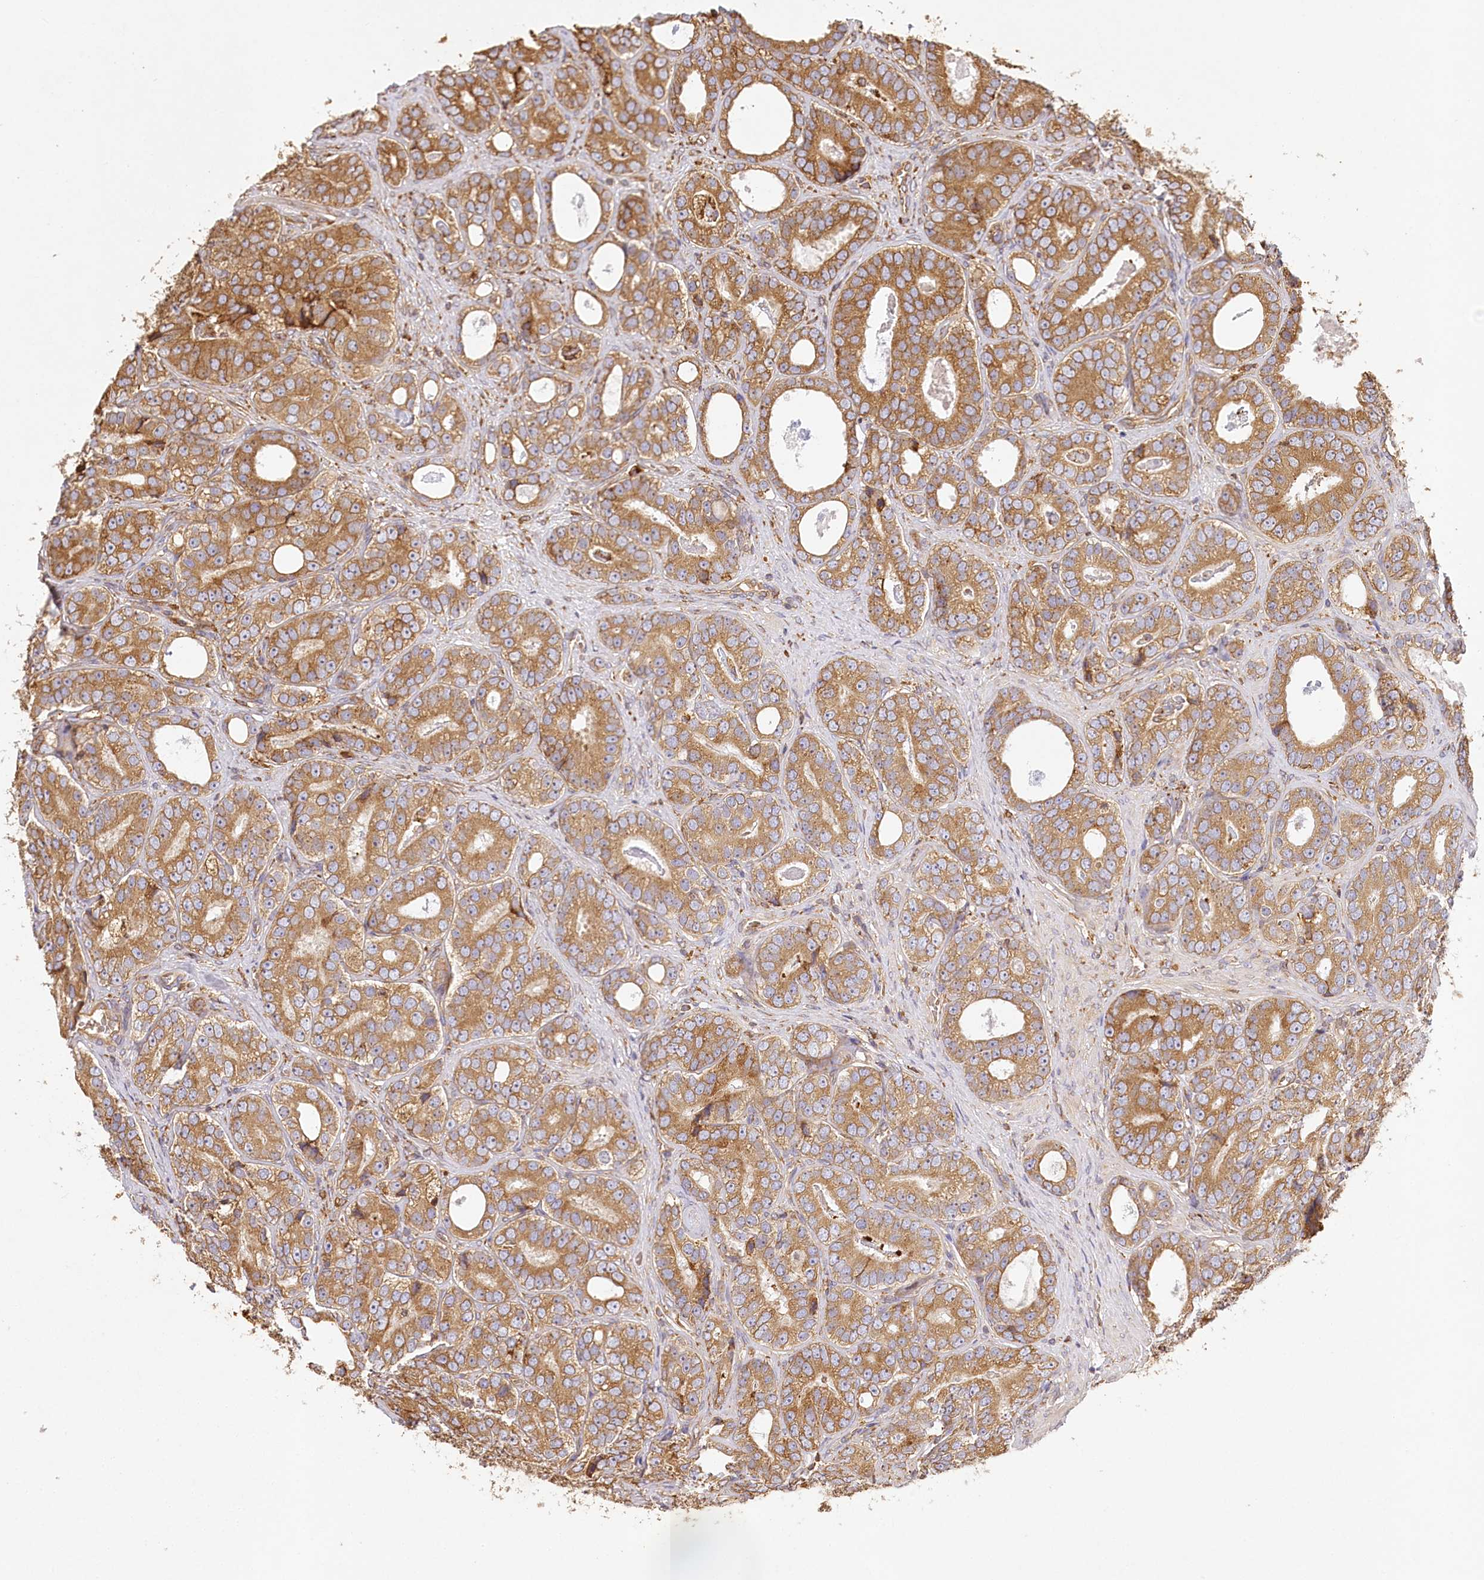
{"staining": {"intensity": "moderate", "quantity": ">75%", "location": "cytoplasmic/membranous"}, "tissue": "prostate cancer", "cell_type": "Tumor cells", "image_type": "cancer", "snomed": [{"axis": "morphology", "description": "Adenocarcinoma, High grade"}, {"axis": "topography", "description": "Prostate"}], "caption": "Protein expression analysis of human prostate cancer (adenocarcinoma (high-grade)) reveals moderate cytoplasmic/membranous staining in about >75% of tumor cells.", "gene": "ACAP2", "patient": {"sex": "male", "age": 56}}